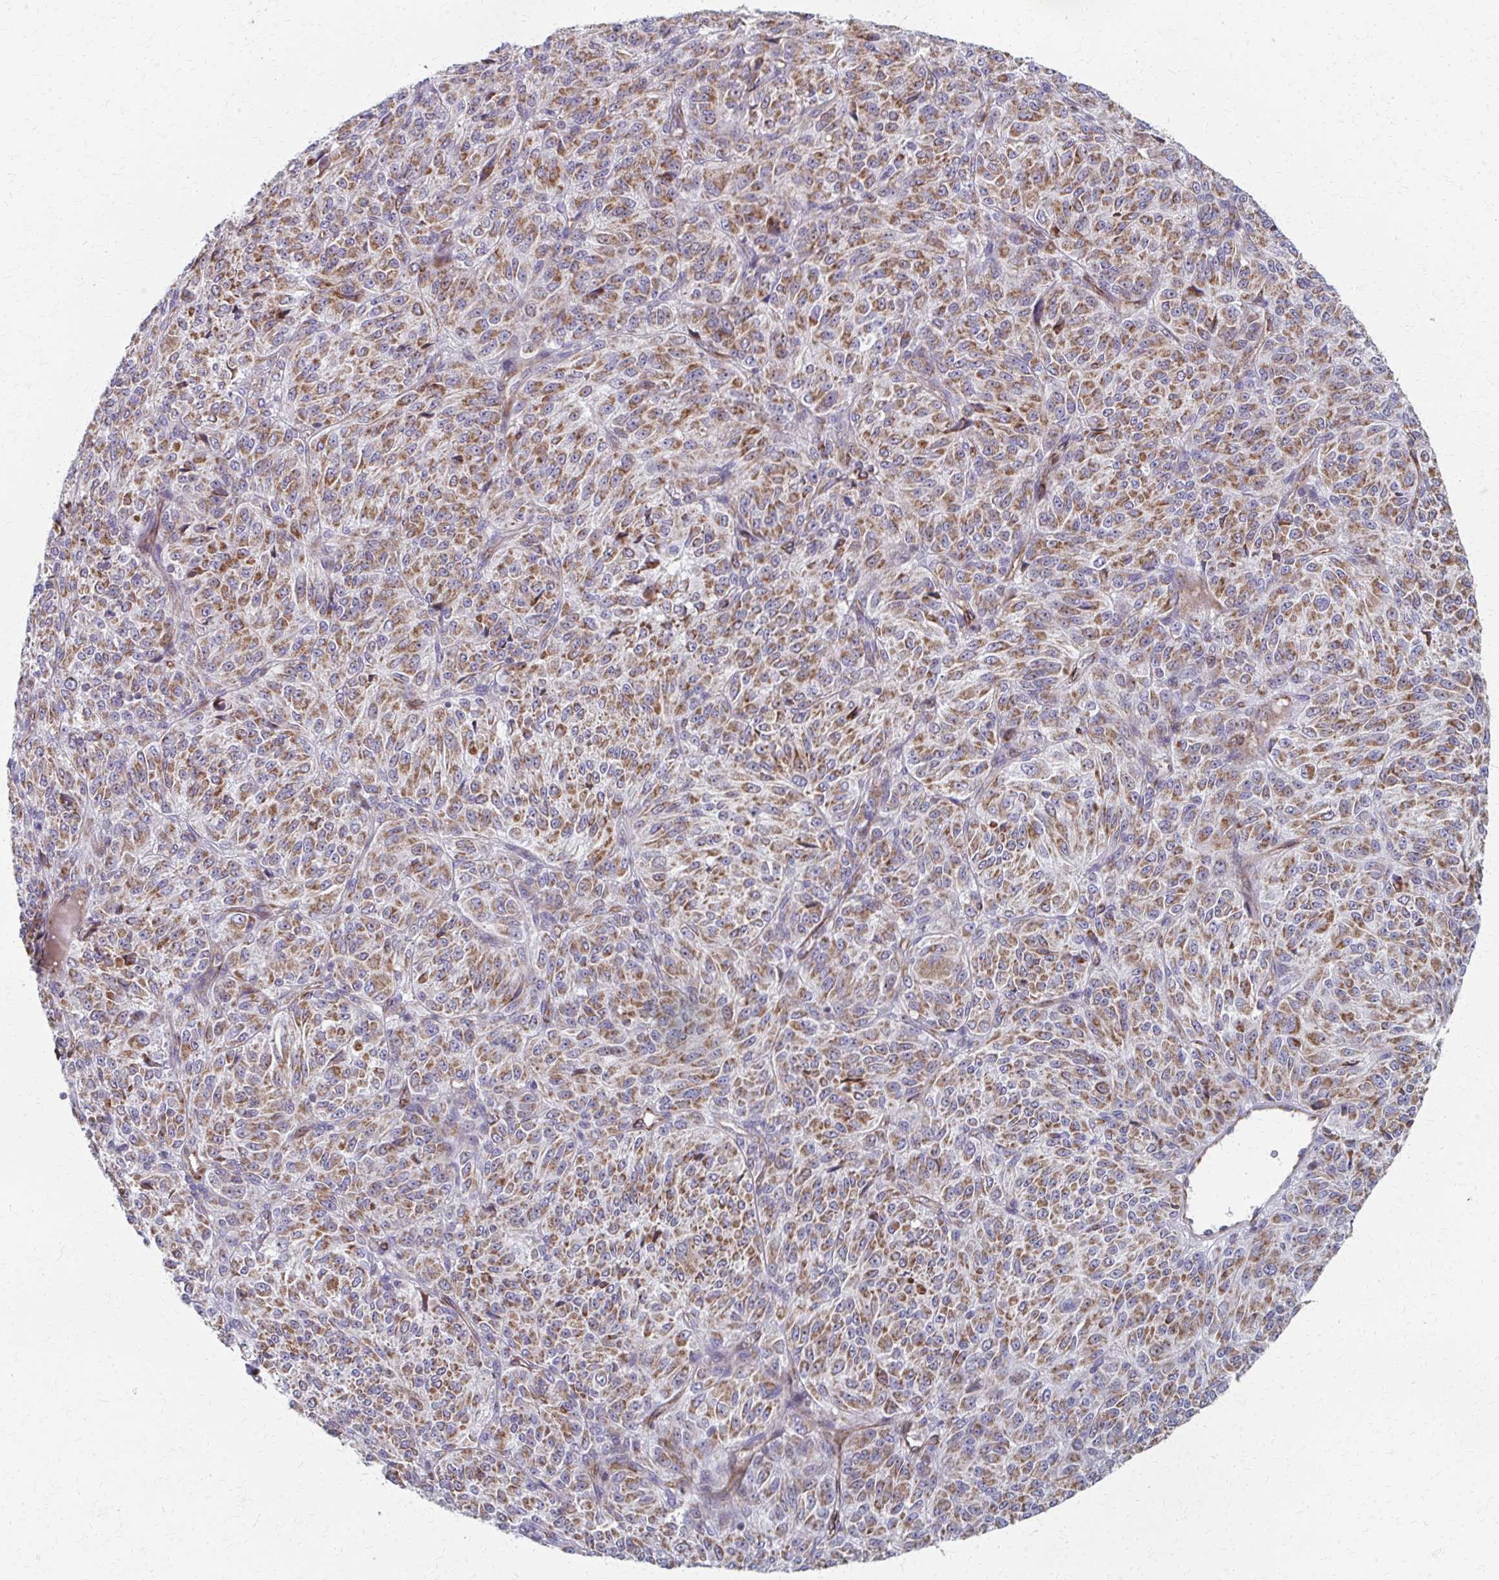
{"staining": {"intensity": "moderate", "quantity": ">75%", "location": "cytoplasmic/membranous"}, "tissue": "melanoma", "cell_type": "Tumor cells", "image_type": "cancer", "snomed": [{"axis": "morphology", "description": "Malignant melanoma, Metastatic site"}, {"axis": "topography", "description": "Brain"}], "caption": "Immunohistochemistry image of human melanoma stained for a protein (brown), which demonstrates medium levels of moderate cytoplasmic/membranous positivity in about >75% of tumor cells.", "gene": "FAHD1", "patient": {"sex": "female", "age": 56}}